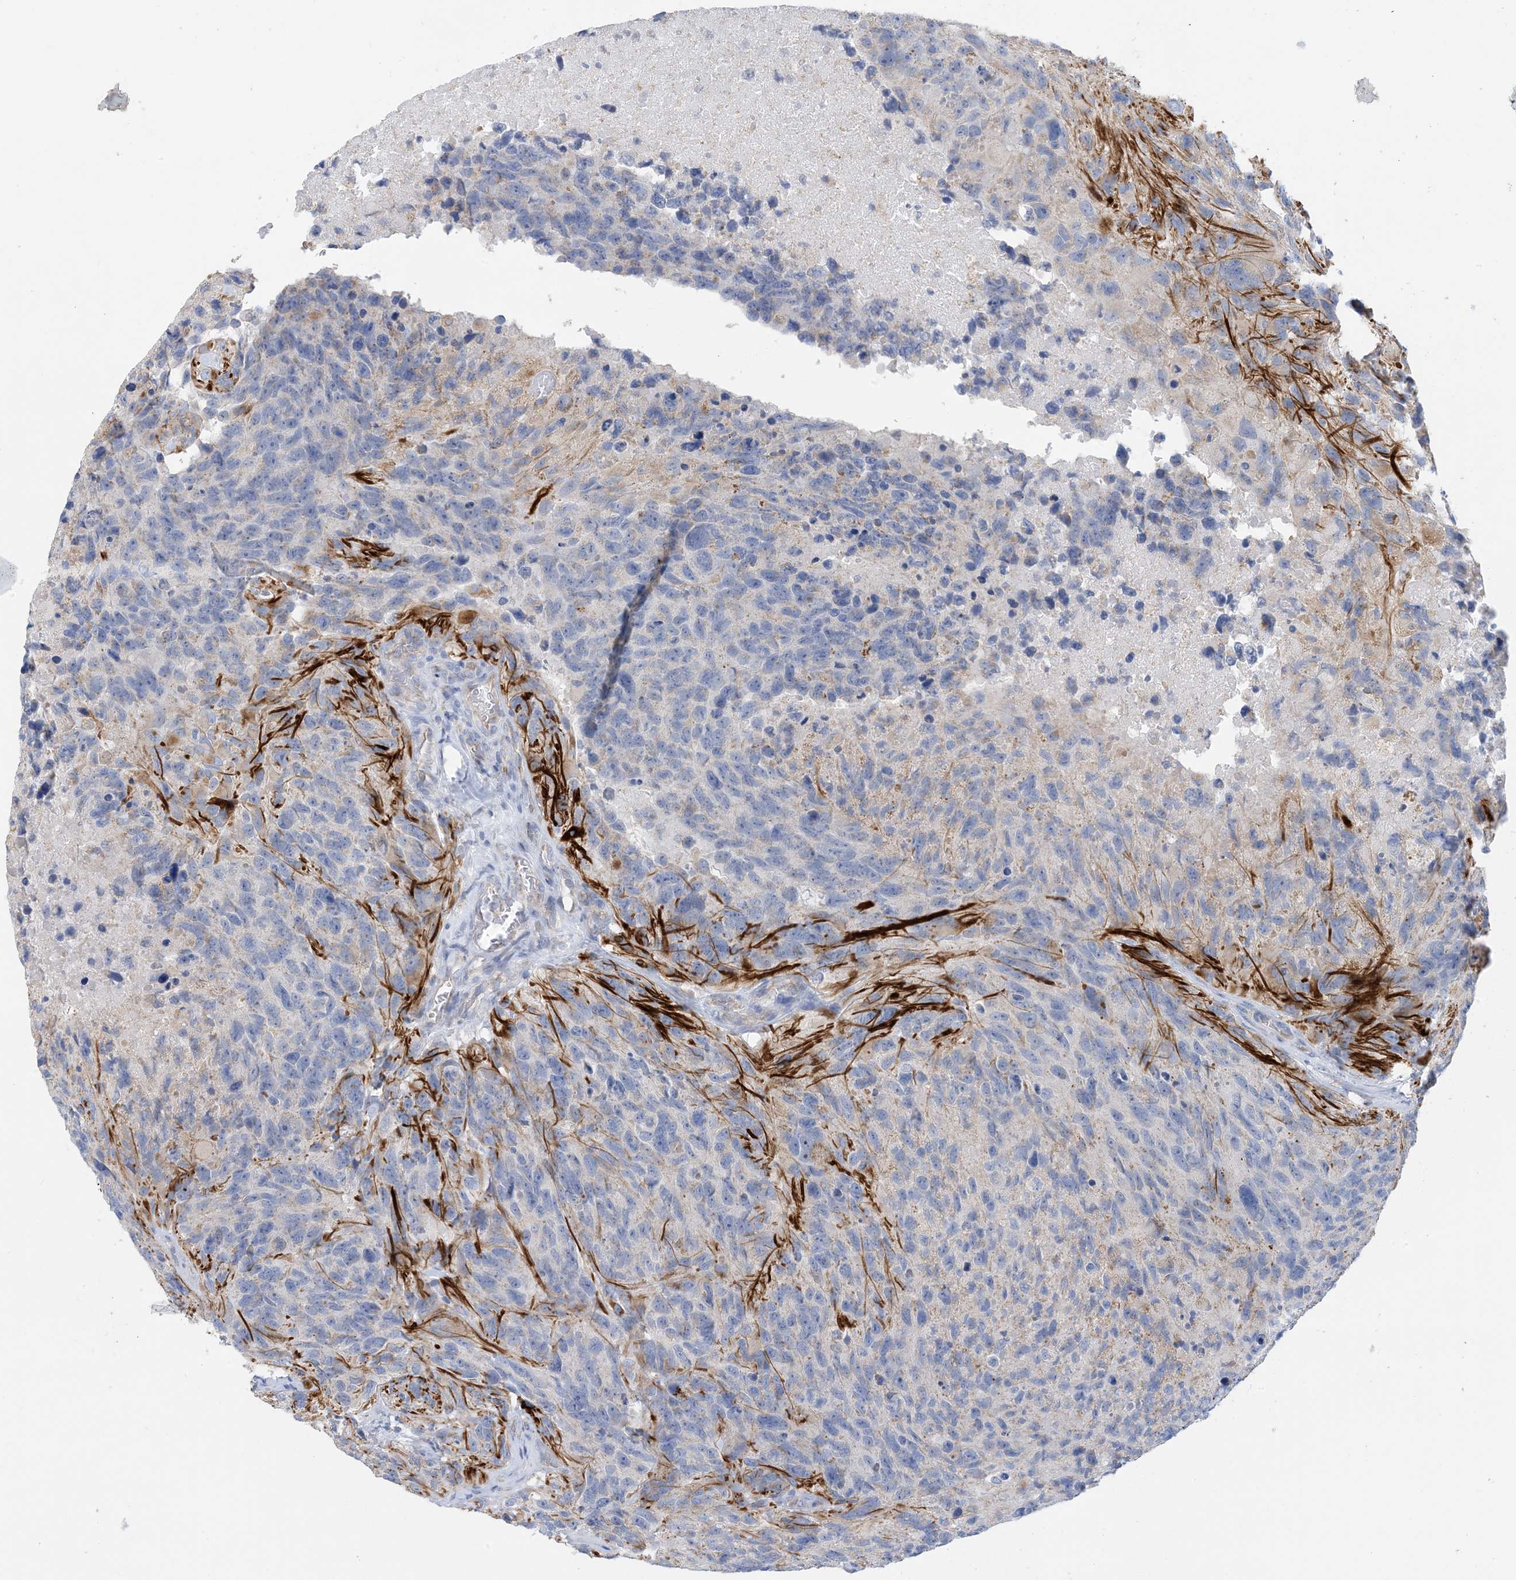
{"staining": {"intensity": "negative", "quantity": "none", "location": "none"}, "tissue": "glioma", "cell_type": "Tumor cells", "image_type": "cancer", "snomed": [{"axis": "morphology", "description": "Glioma, malignant, High grade"}, {"axis": "topography", "description": "Brain"}], "caption": "Immunohistochemical staining of human glioma demonstrates no significant expression in tumor cells.", "gene": "ZCCHC18", "patient": {"sex": "male", "age": 69}}